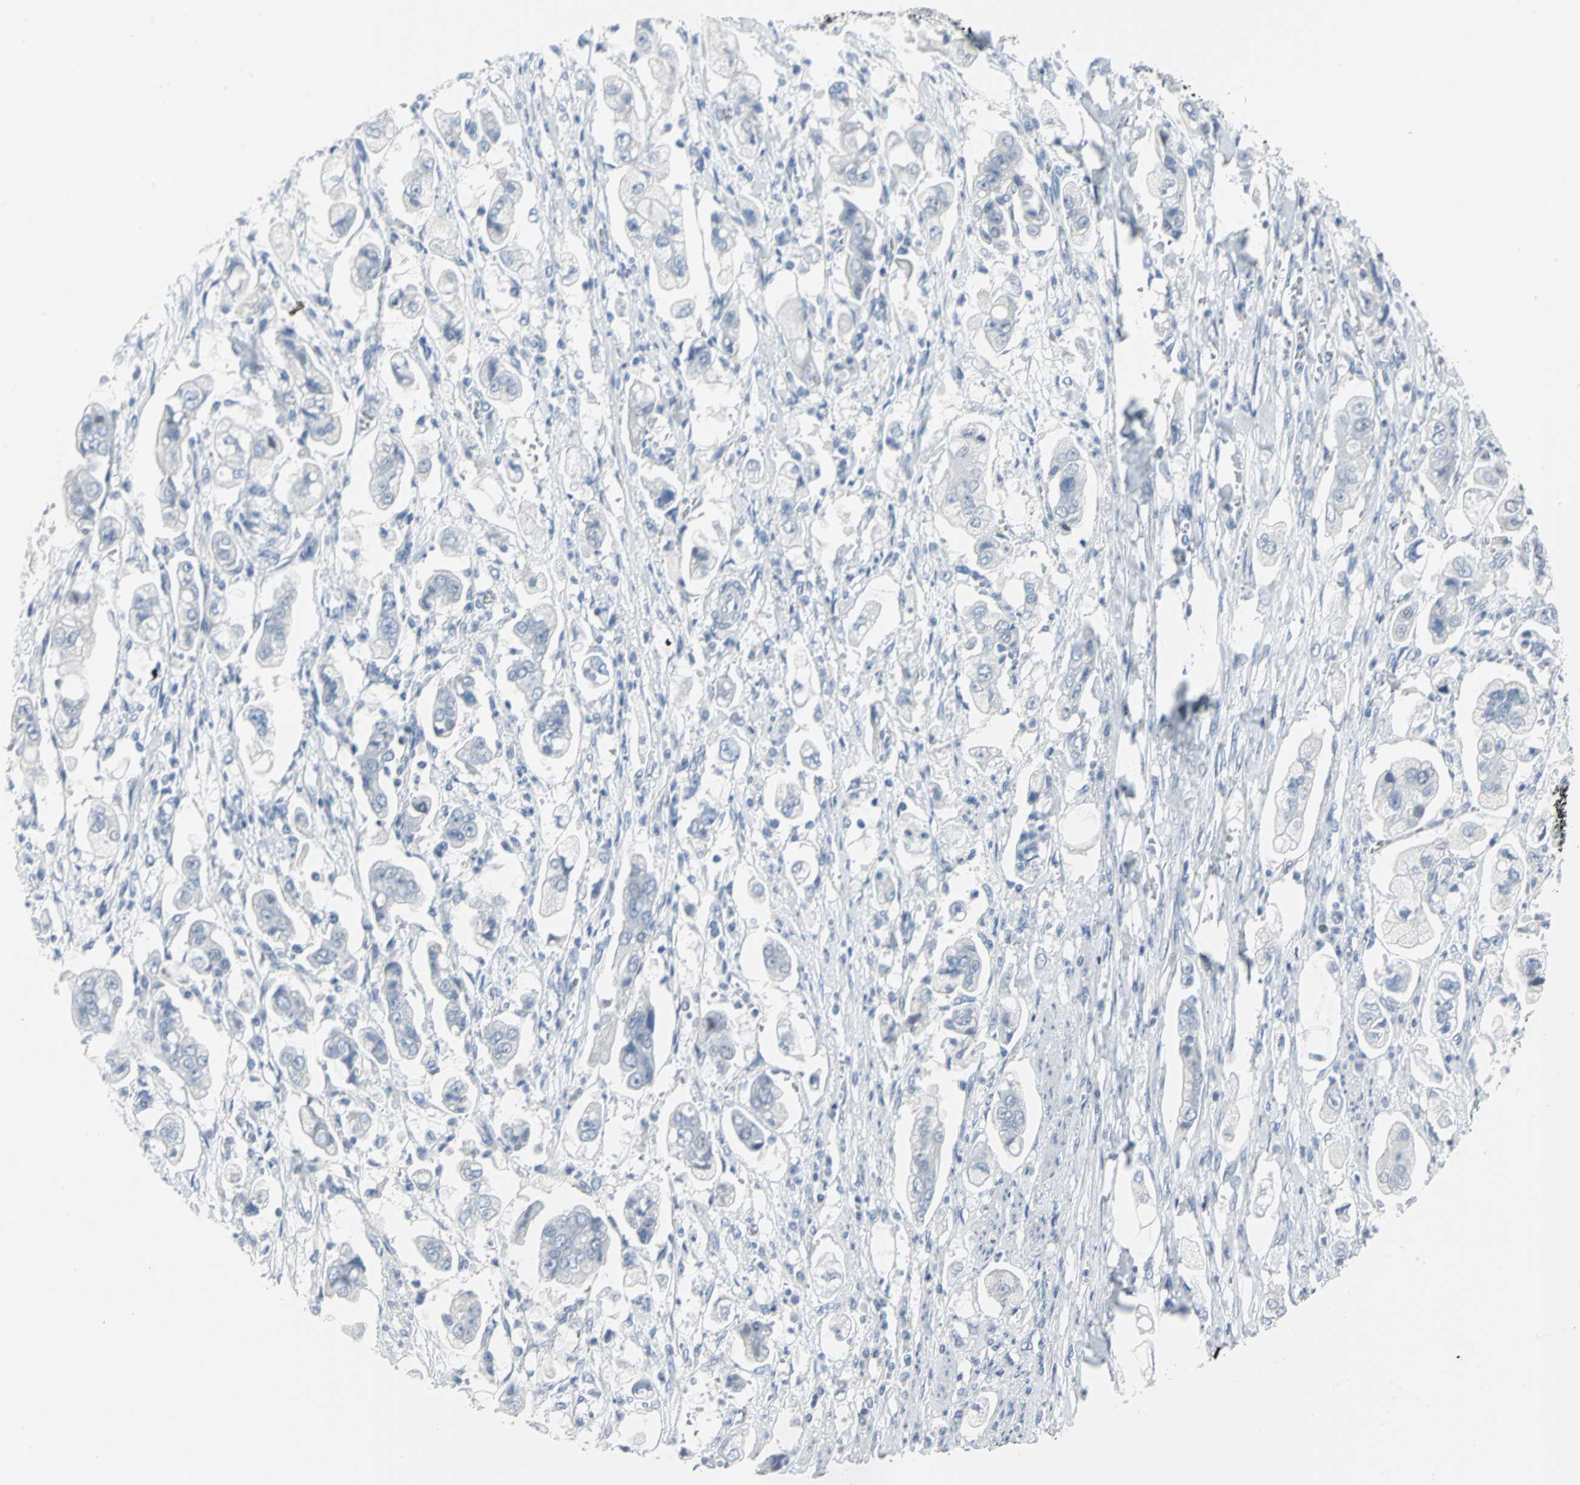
{"staining": {"intensity": "negative", "quantity": "none", "location": "none"}, "tissue": "stomach cancer", "cell_type": "Tumor cells", "image_type": "cancer", "snomed": [{"axis": "morphology", "description": "Adenocarcinoma, NOS"}, {"axis": "topography", "description": "Stomach"}], "caption": "Tumor cells show no significant expression in stomach cancer (adenocarcinoma).", "gene": "MCM3", "patient": {"sex": "male", "age": 62}}